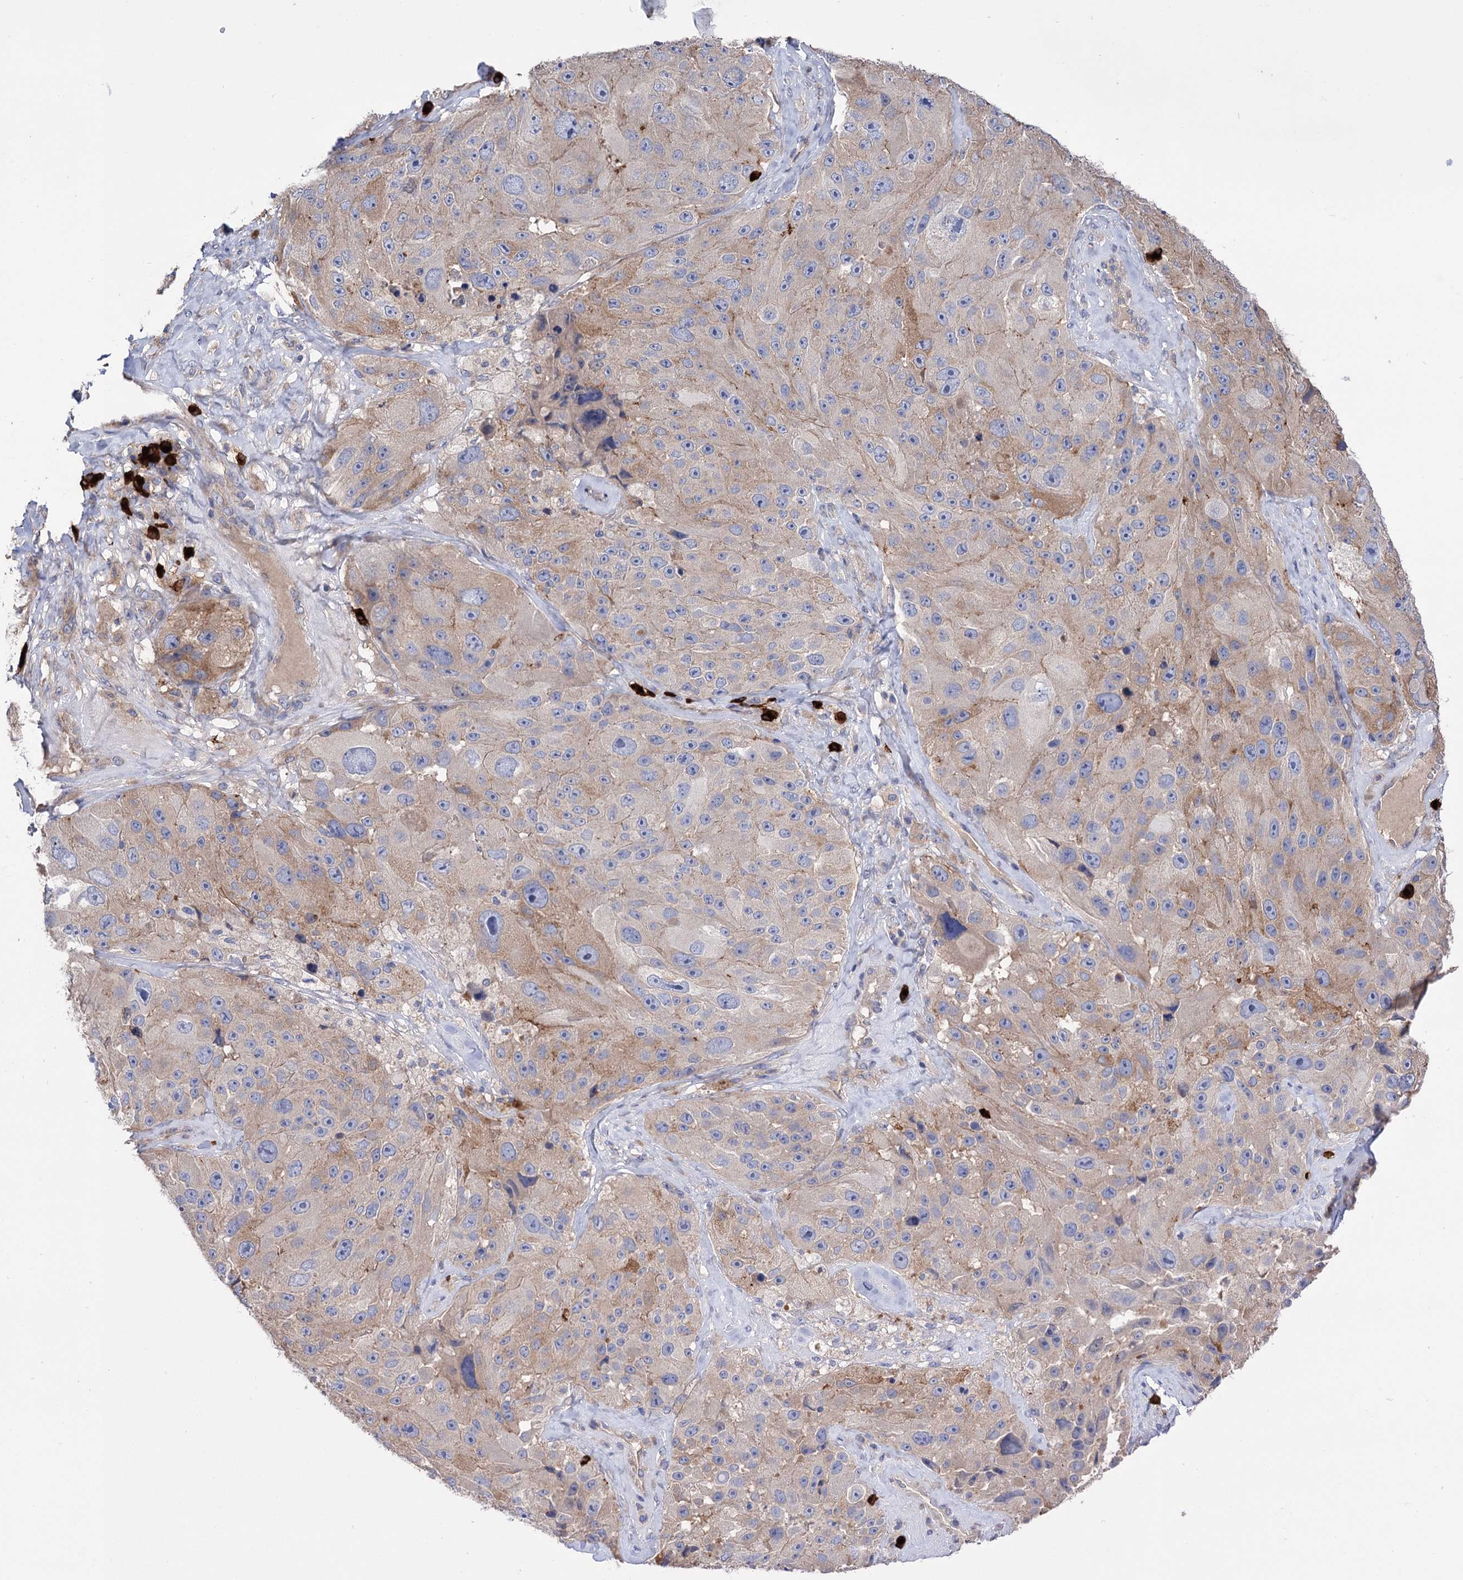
{"staining": {"intensity": "weak", "quantity": "25%-75%", "location": "cytoplasmic/membranous"}, "tissue": "melanoma", "cell_type": "Tumor cells", "image_type": "cancer", "snomed": [{"axis": "morphology", "description": "Malignant melanoma, Metastatic site"}, {"axis": "topography", "description": "Lymph node"}], "caption": "An image of melanoma stained for a protein shows weak cytoplasmic/membranous brown staining in tumor cells.", "gene": "BBS4", "patient": {"sex": "male", "age": 62}}